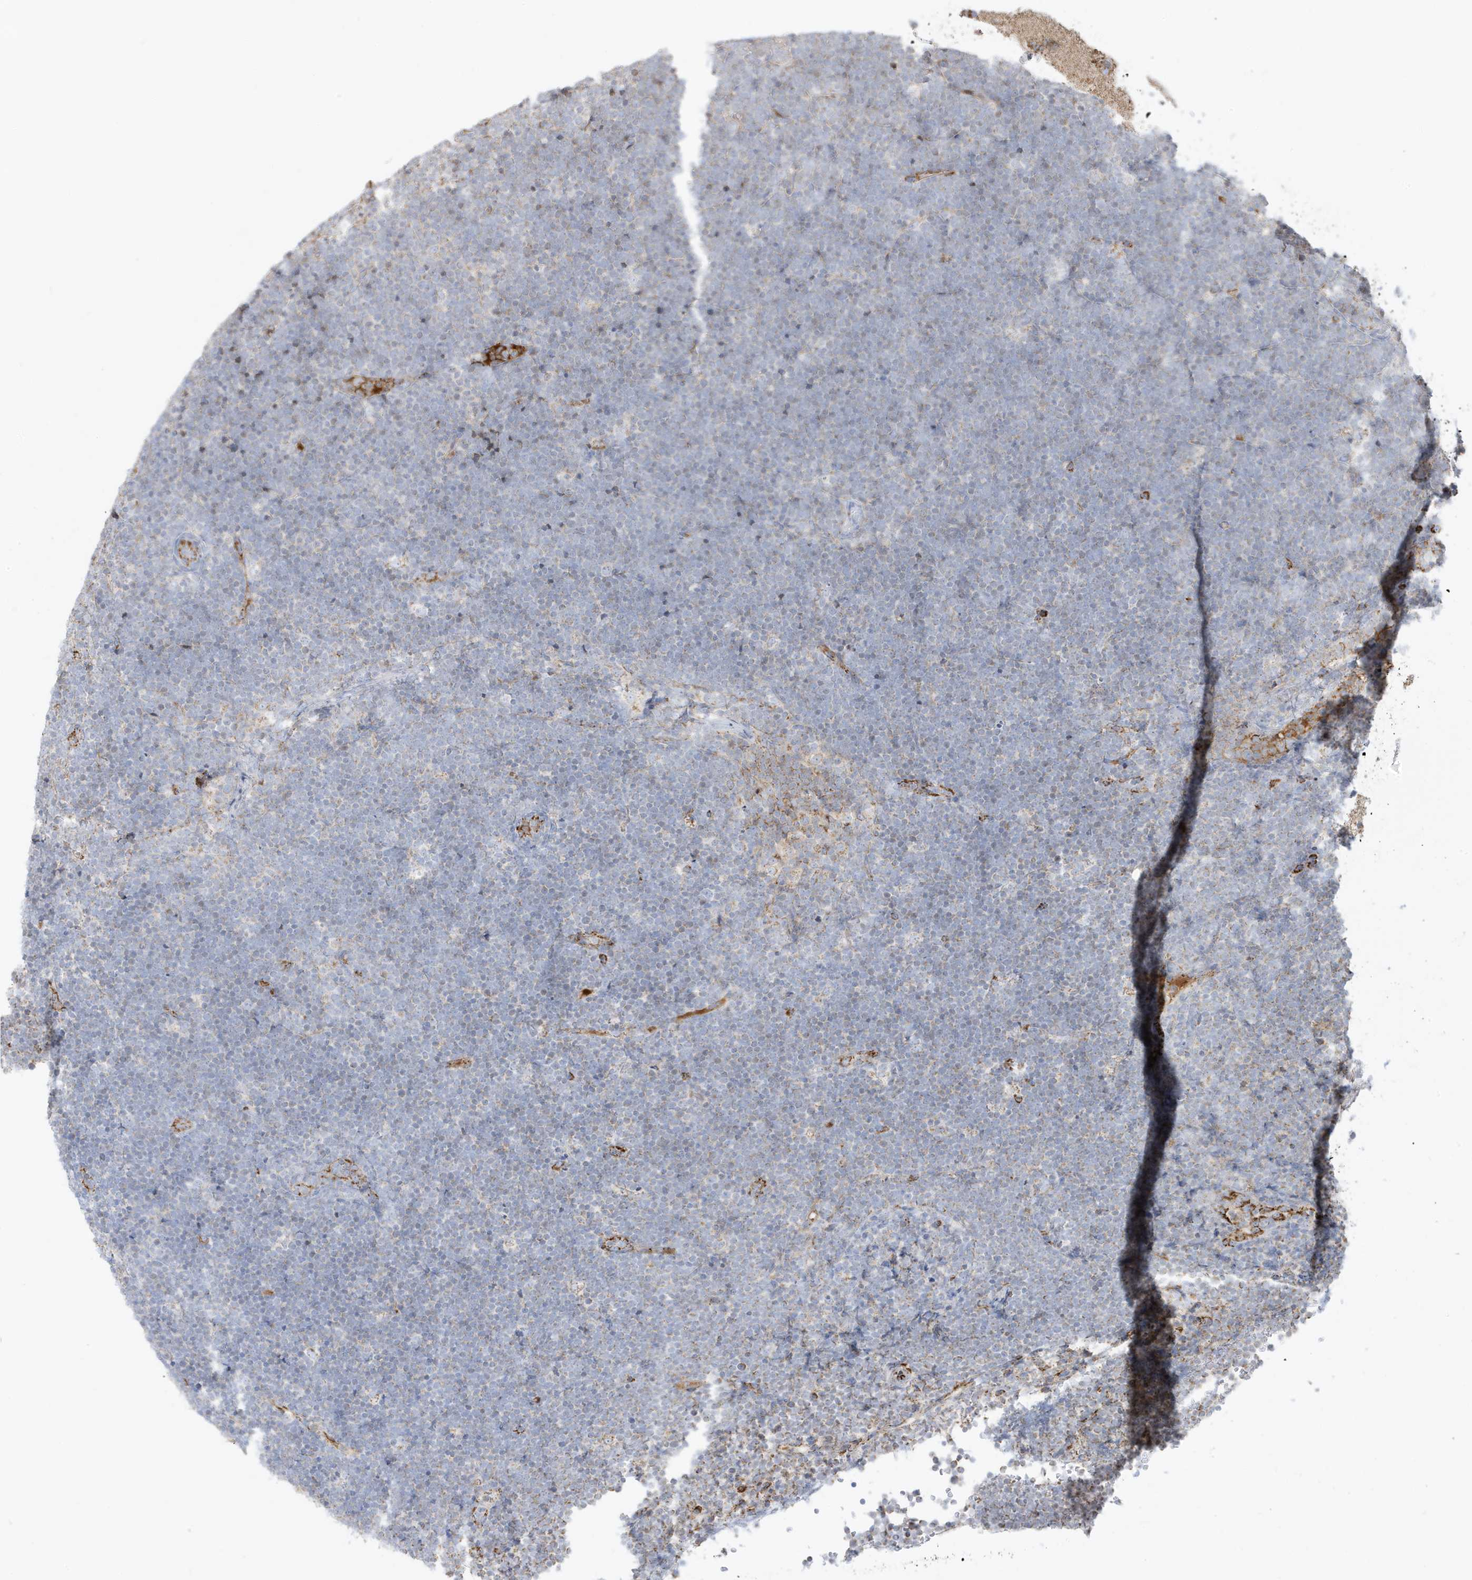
{"staining": {"intensity": "negative", "quantity": "none", "location": "none"}, "tissue": "lymphoma", "cell_type": "Tumor cells", "image_type": "cancer", "snomed": [{"axis": "morphology", "description": "Malignant lymphoma, non-Hodgkin's type, High grade"}, {"axis": "topography", "description": "Lymph node"}], "caption": "Immunohistochemical staining of lymphoma reveals no significant positivity in tumor cells.", "gene": "IFT57", "patient": {"sex": "male", "age": 13}}